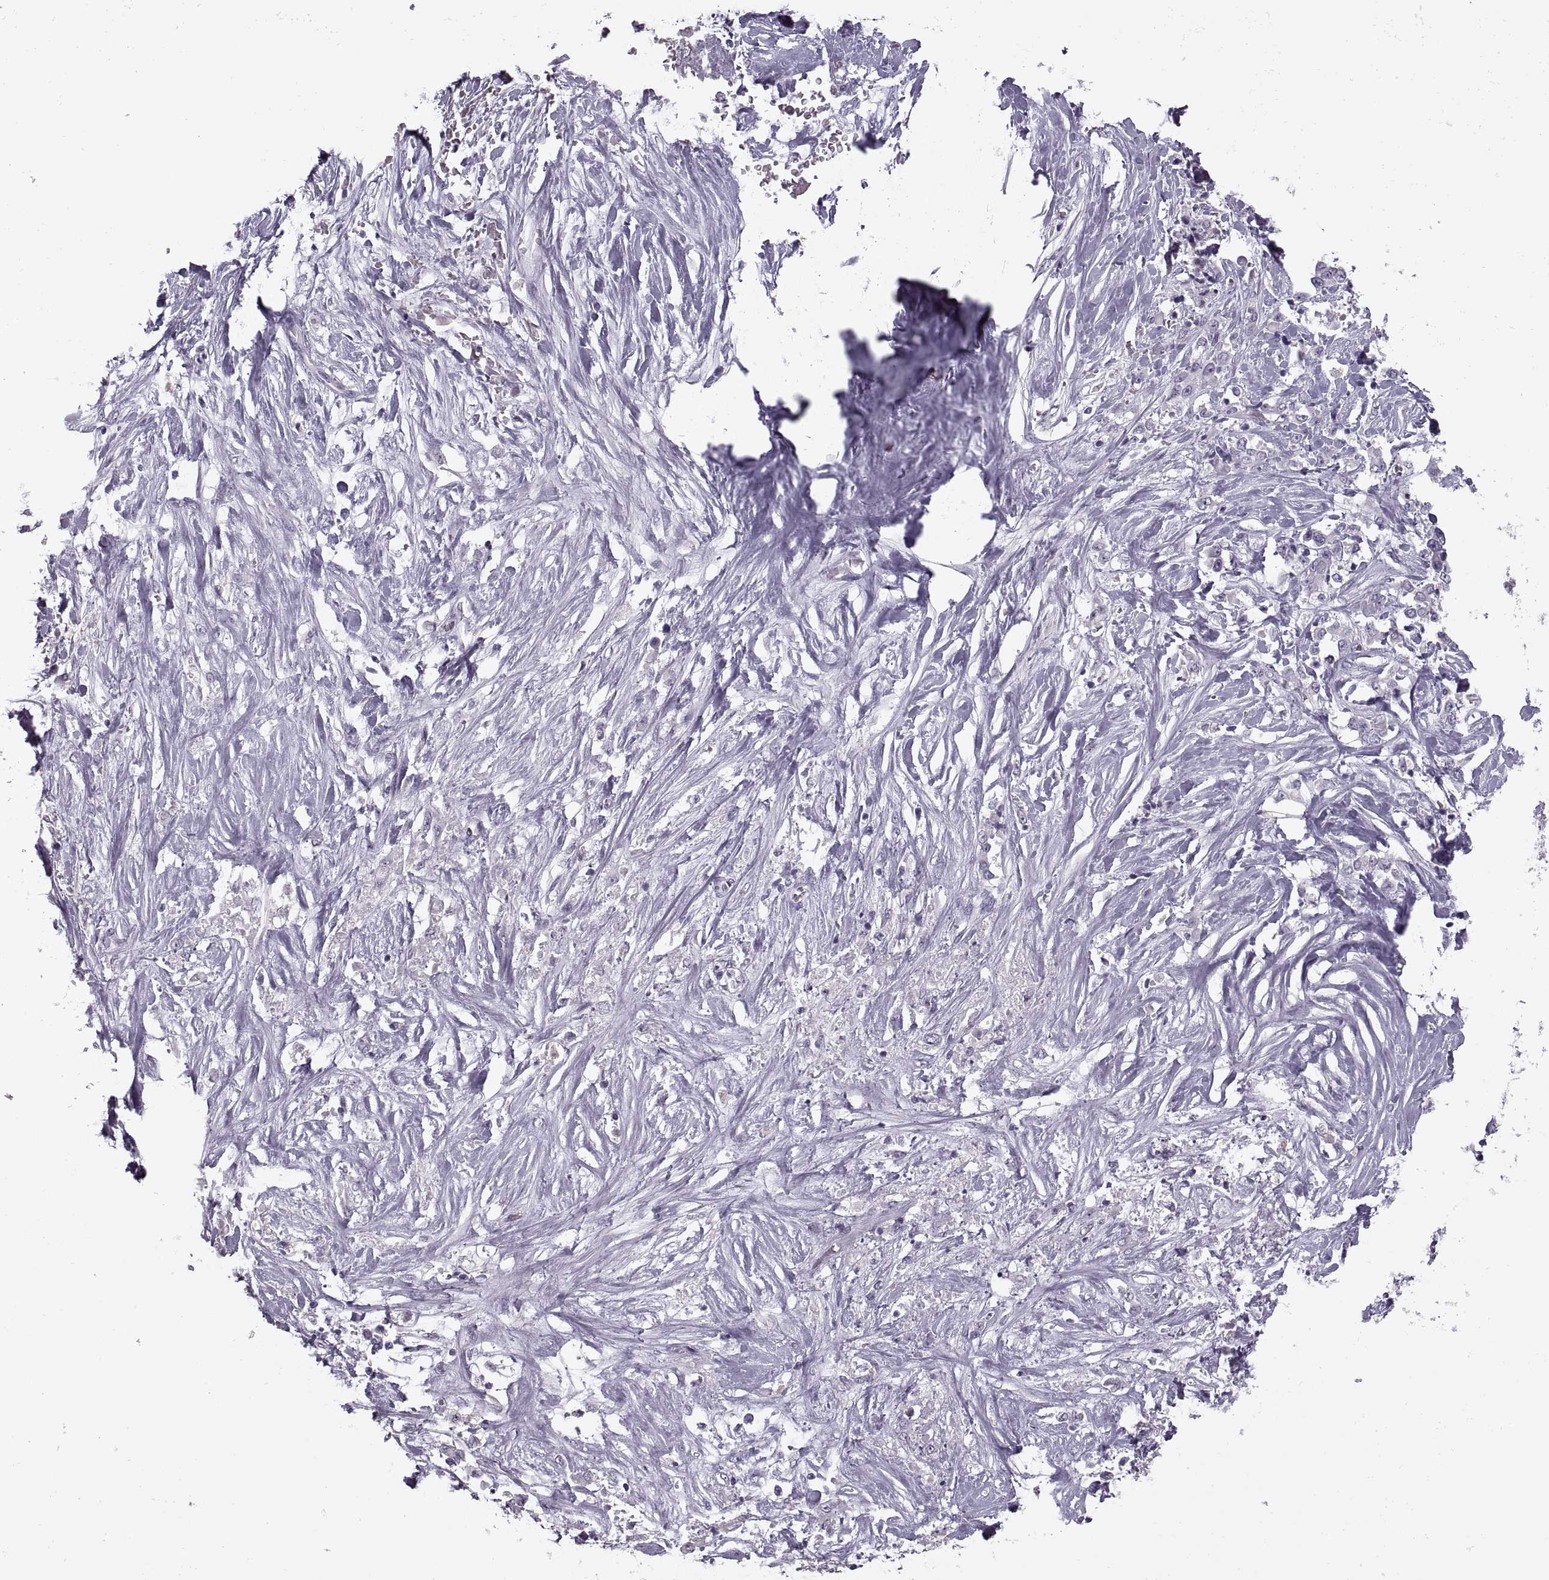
{"staining": {"intensity": "negative", "quantity": "none", "location": "none"}, "tissue": "stomach cancer", "cell_type": "Tumor cells", "image_type": "cancer", "snomed": [{"axis": "morphology", "description": "Adenocarcinoma, NOS"}, {"axis": "topography", "description": "Stomach"}], "caption": "A photomicrograph of human adenocarcinoma (stomach) is negative for staining in tumor cells.", "gene": "PAGE5", "patient": {"sex": "female", "age": 76}}